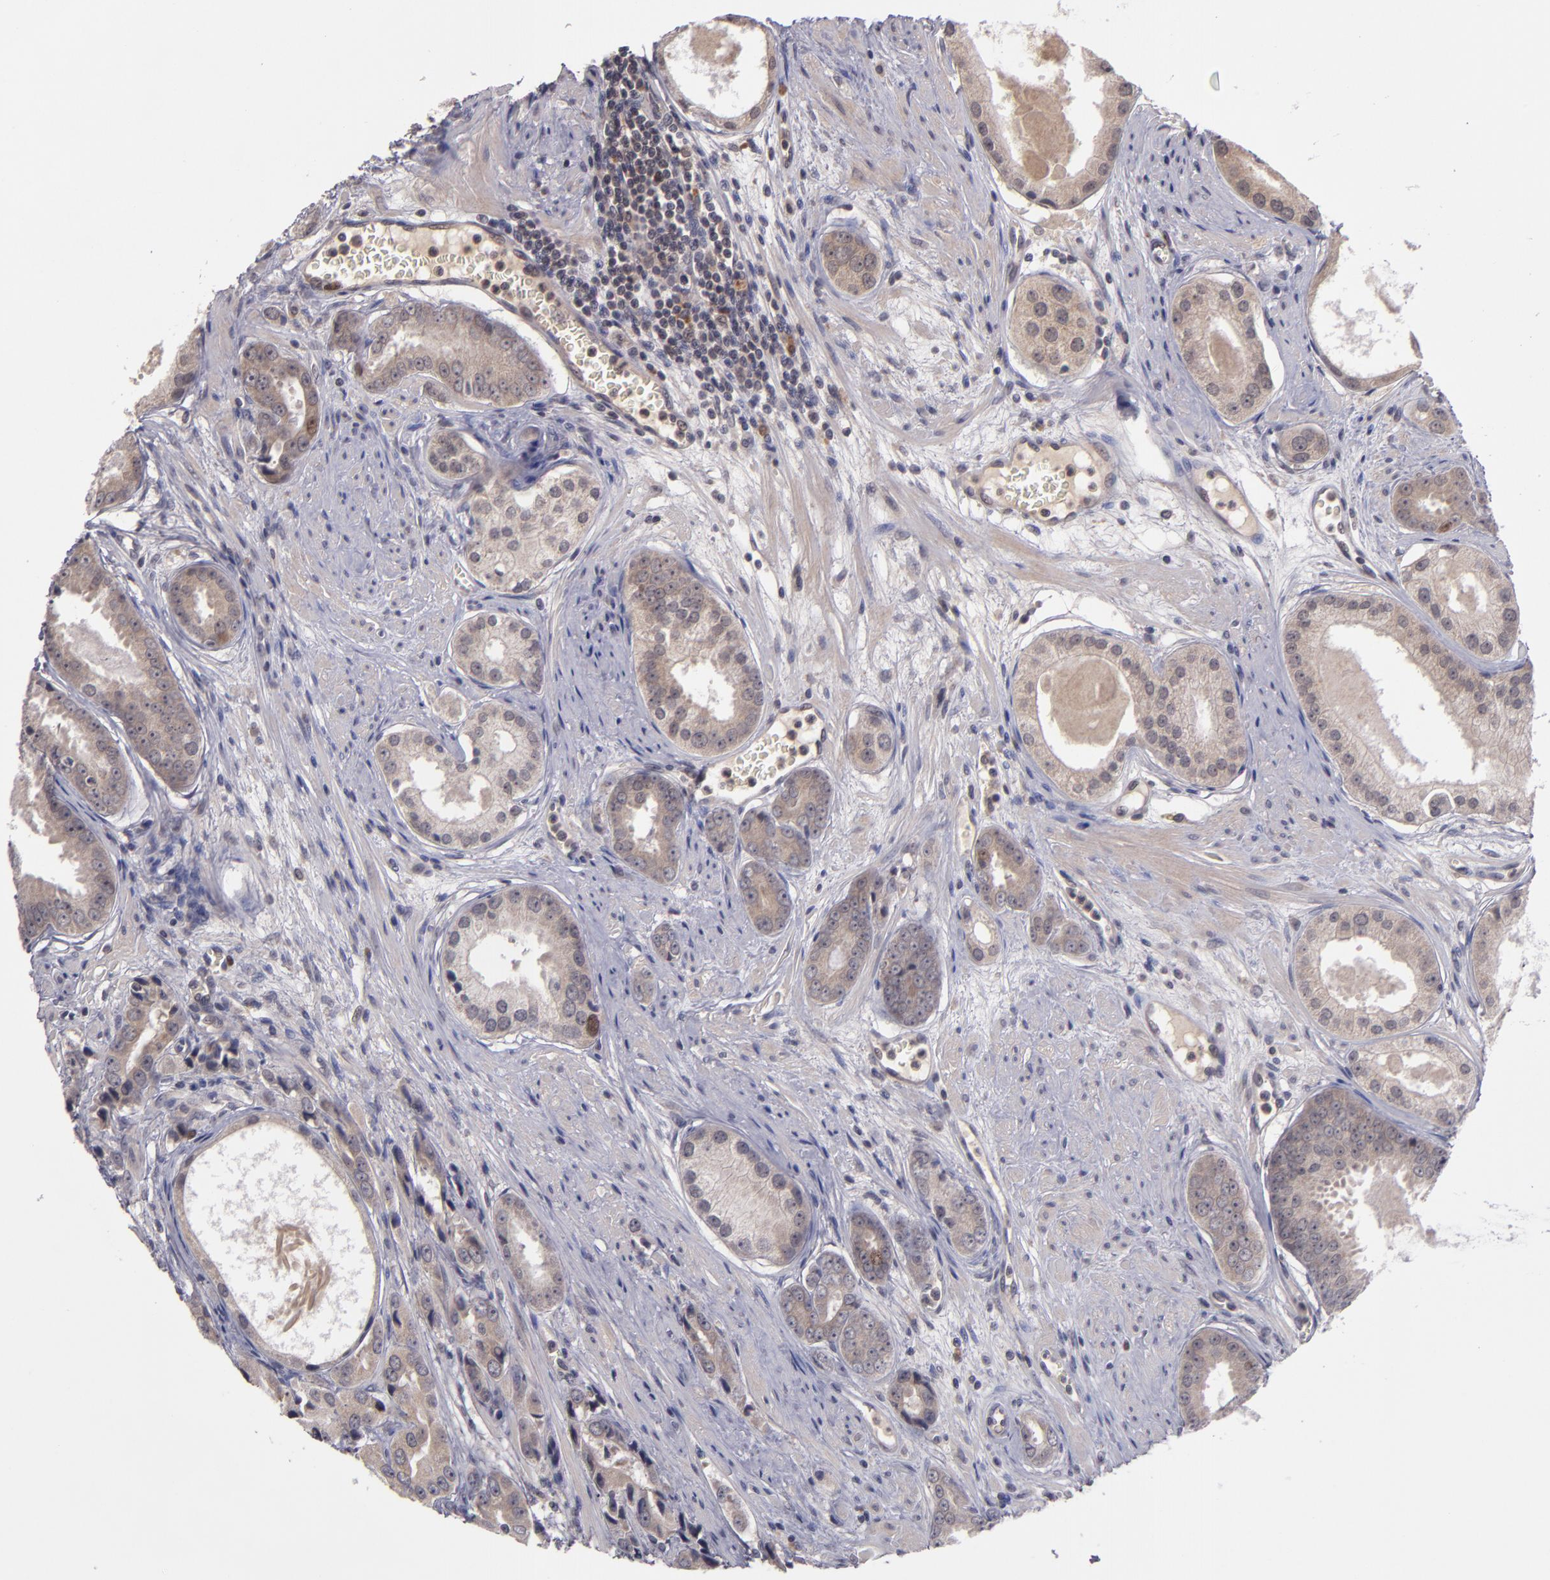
{"staining": {"intensity": "strong", "quantity": "<25%", "location": "cytoplasmic/membranous,nuclear"}, "tissue": "prostate cancer", "cell_type": "Tumor cells", "image_type": "cancer", "snomed": [{"axis": "morphology", "description": "Adenocarcinoma, Medium grade"}, {"axis": "topography", "description": "Prostate"}], "caption": "Protein expression by IHC exhibits strong cytoplasmic/membranous and nuclear staining in about <25% of tumor cells in prostate cancer (medium-grade adenocarcinoma). (brown staining indicates protein expression, while blue staining denotes nuclei).", "gene": "CDC7", "patient": {"sex": "male", "age": 53}}